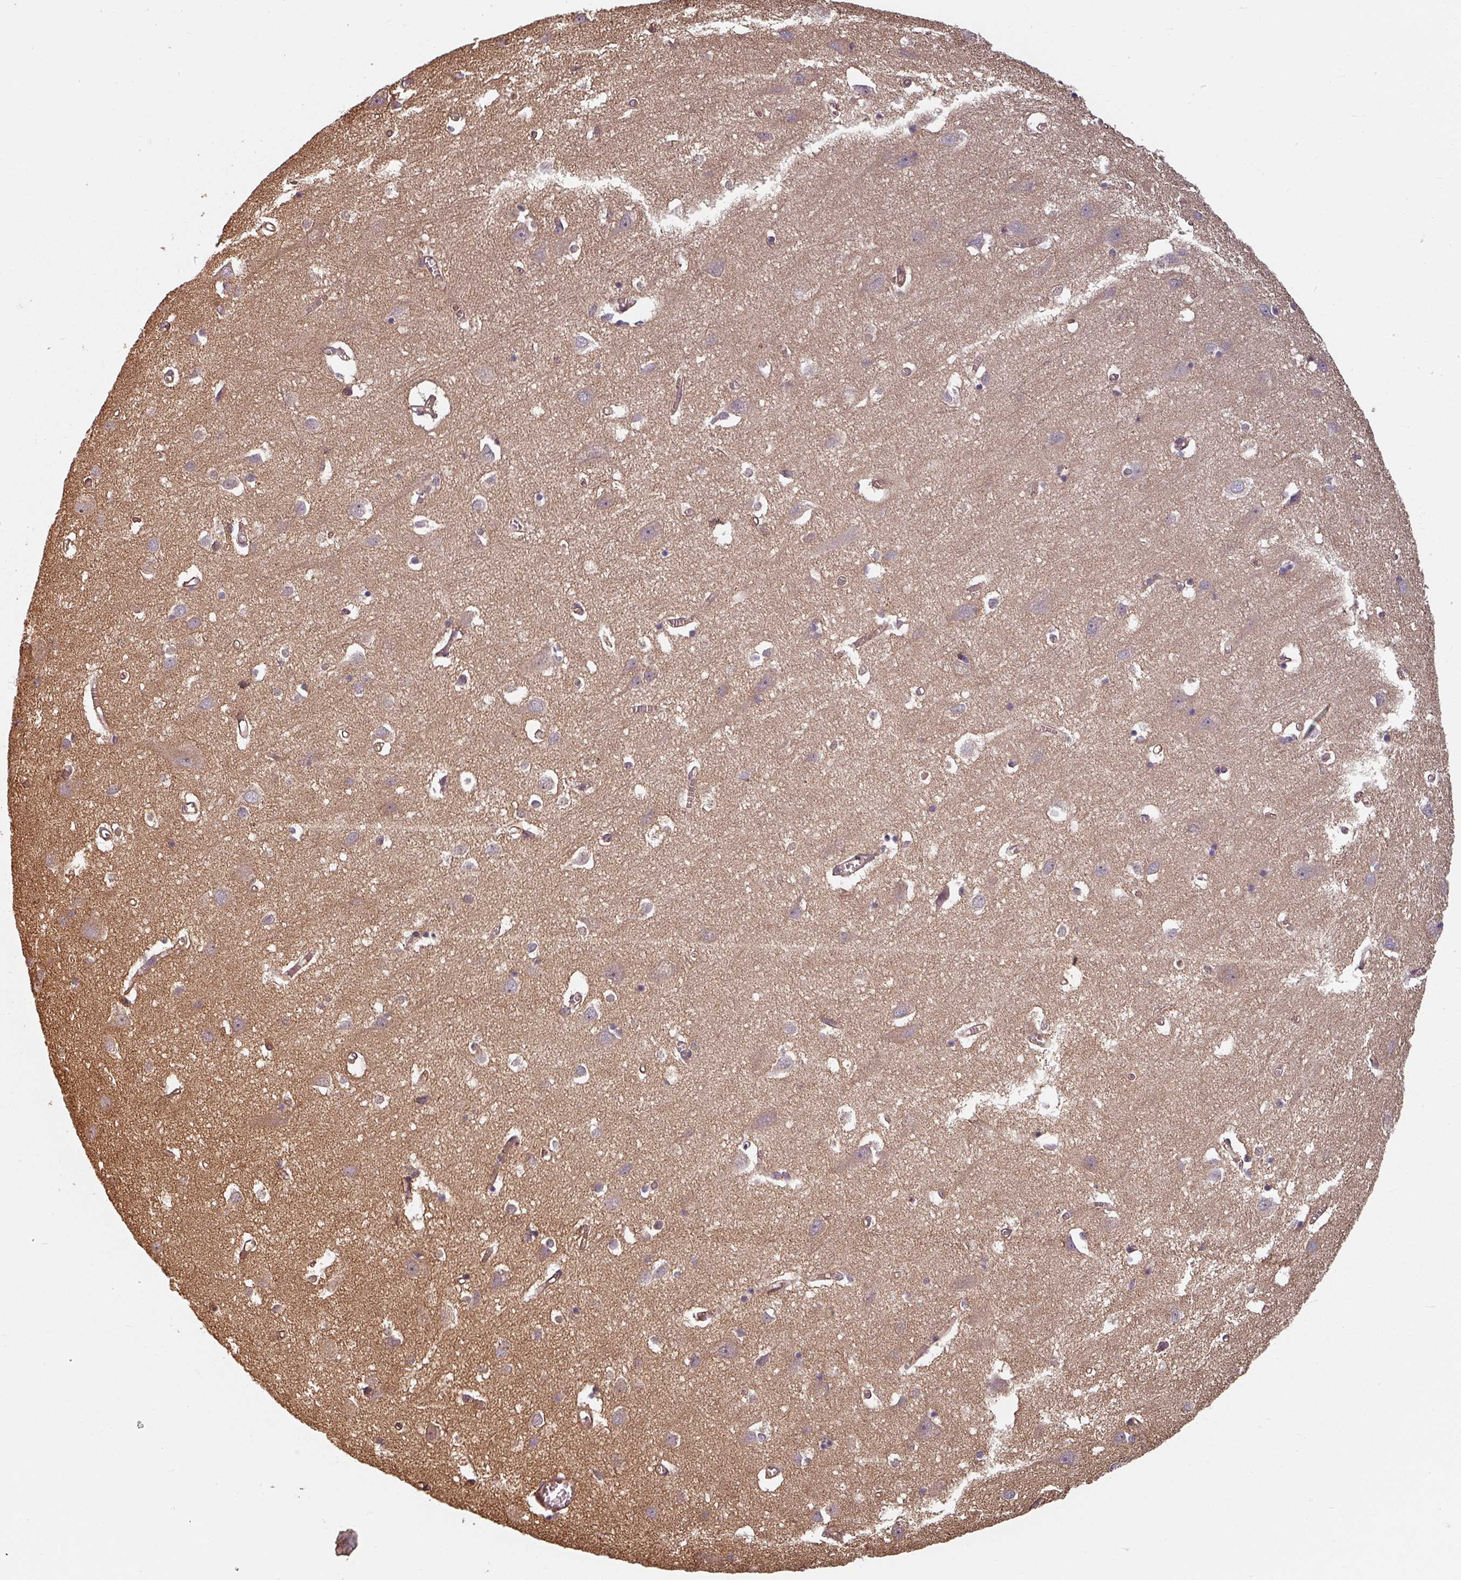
{"staining": {"intensity": "weak", "quantity": "25%-75%", "location": "cytoplasmic/membranous"}, "tissue": "cerebral cortex", "cell_type": "Endothelial cells", "image_type": "normal", "snomed": [{"axis": "morphology", "description": "Normal tissue, NOS"}, {"axis": "topography", "description": "Cerebral cortex"}], "caption": "Weak cytoplasmic/membranous protein positivity is identified in about 25%-75% of endothelial cells in cerebral cortex. The staining was performed using DAB to visualize the protein expression in brown, while the nuclei were stained in blue with hematoxylin (Magnification: 20x).", "gene": "EID1", "patient": {"sex": "male", "age": 70}}